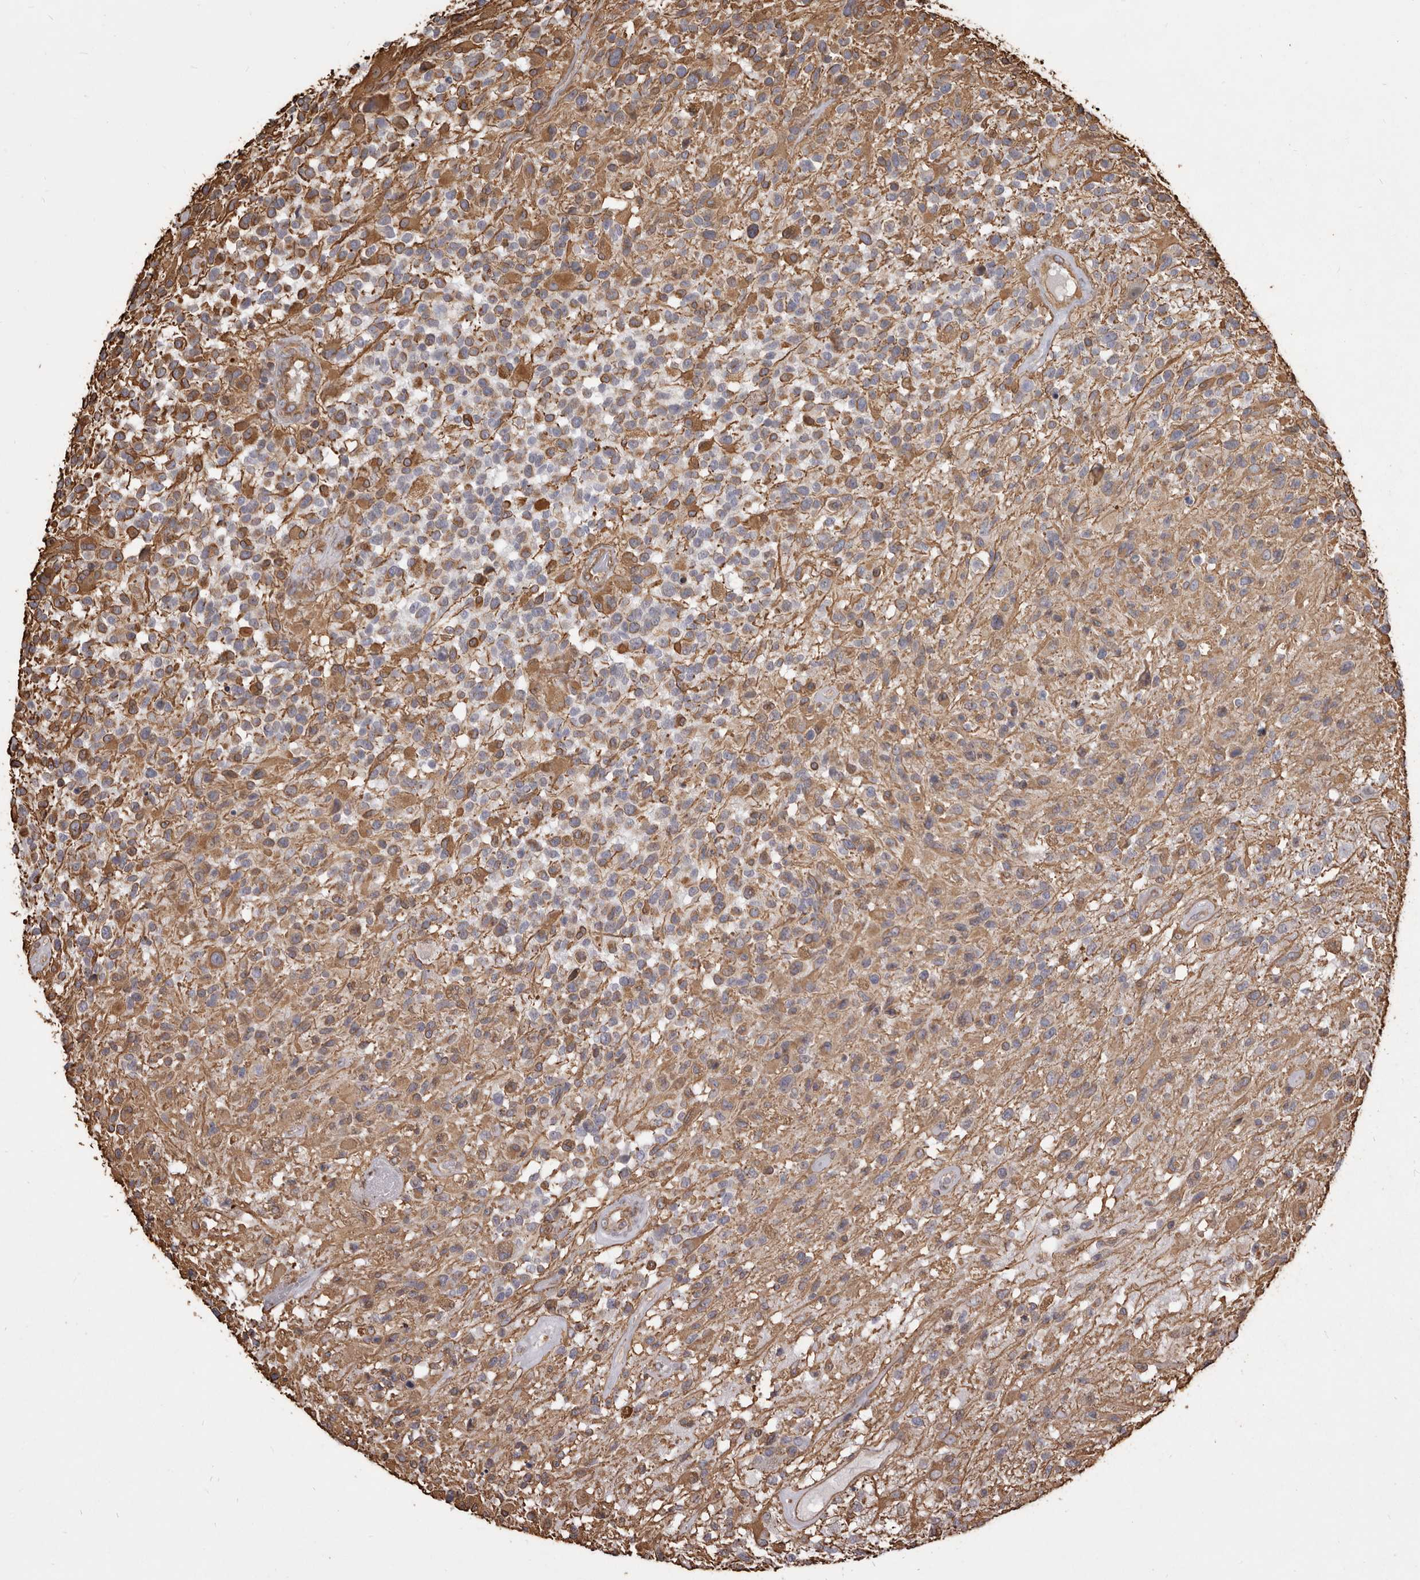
{"staining": {"intensity": "moderate", "quantity": ">75%", "location": "cytoplasmic/membranous"}, "tissue": "glioma", "cell_type": "Tumor cells", "image_type": "cancer", "snomed": [{"axis": "morphology", "description": "Glioma, malignant, High grade"}, {"axis": "morphology", "description": "Glioblastoma, NOS"}, {"axis": "topography", "description": "Brain"}], "caption": "This histopathology image shows glioblastoma stained with immunohistochemistry (IHC) to label a protein in brown. The cytoplasmic/membranous of tumor cells show moderate positivity for the protein. Nuclei are counter-stained blue.", "gene": "MTURN", "patient": {"sex": "male", "age": 60}}